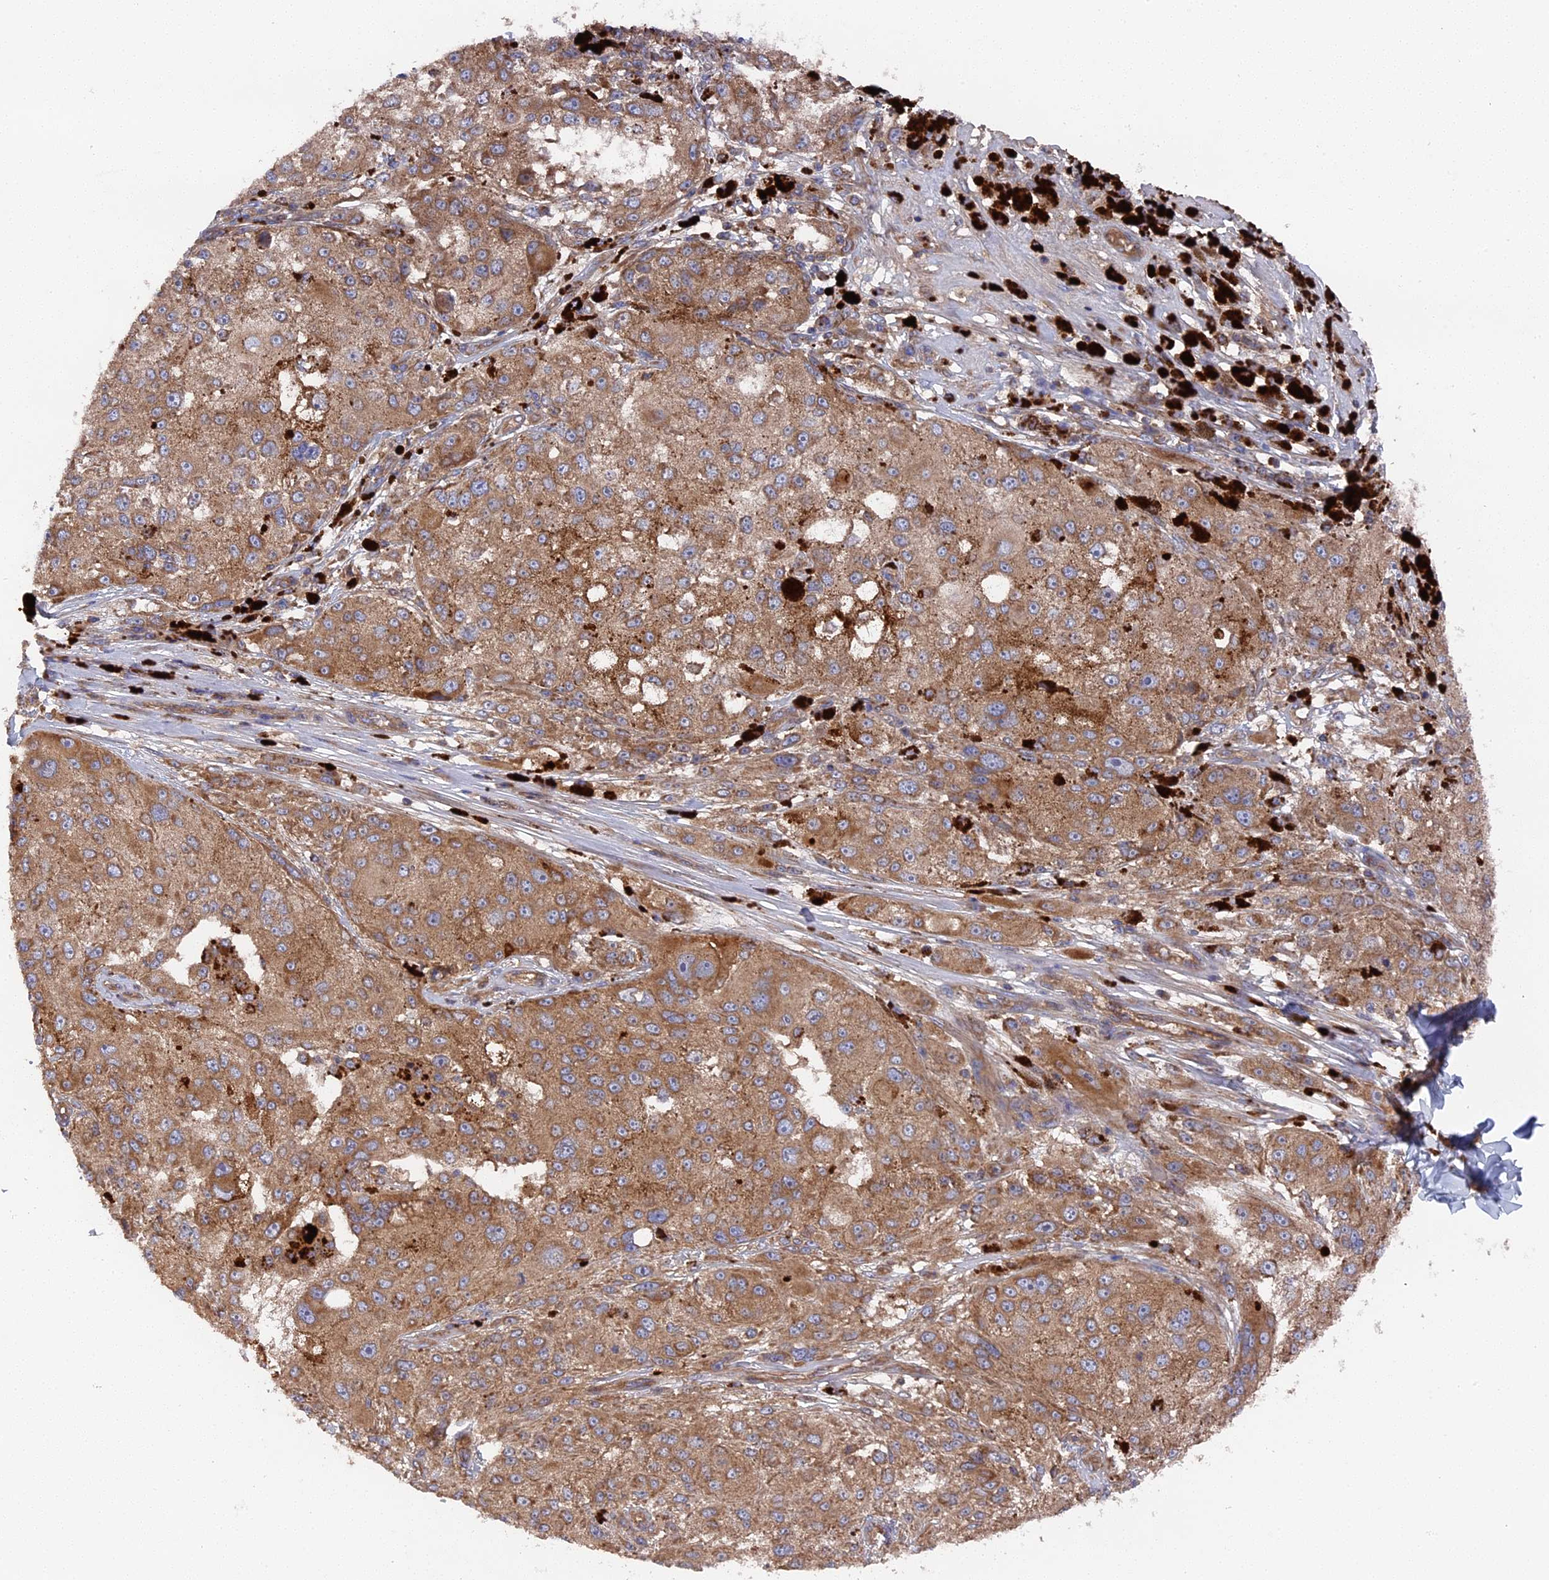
{"staining": {"intensity": "moderate", "quantity": ">75%", "location": "cytoplasmic/membranous"}, "tissue": "melanoma", "cell_type": "Tumor cells", "image_type": "cancer", "snomed": [{"axis": "morphology", "description": "Necrosis, NOS"}, {"axis": "morphology", "description": "Malignant melanoma, NOS"}, {"axis": "topography", "description": "Skin"}], "caption": "Immunohistochemical staining of melanoma shows medium levels of moderate cytoplasmic/membranous staining in about >75% of tumor cells. (DAB (3,3'-diaminobenzidine) IHC, brown staining for protein, blue staining for nuclei).", "gene": "TELO2", "patient": {"sex": "female", "age": 87}}